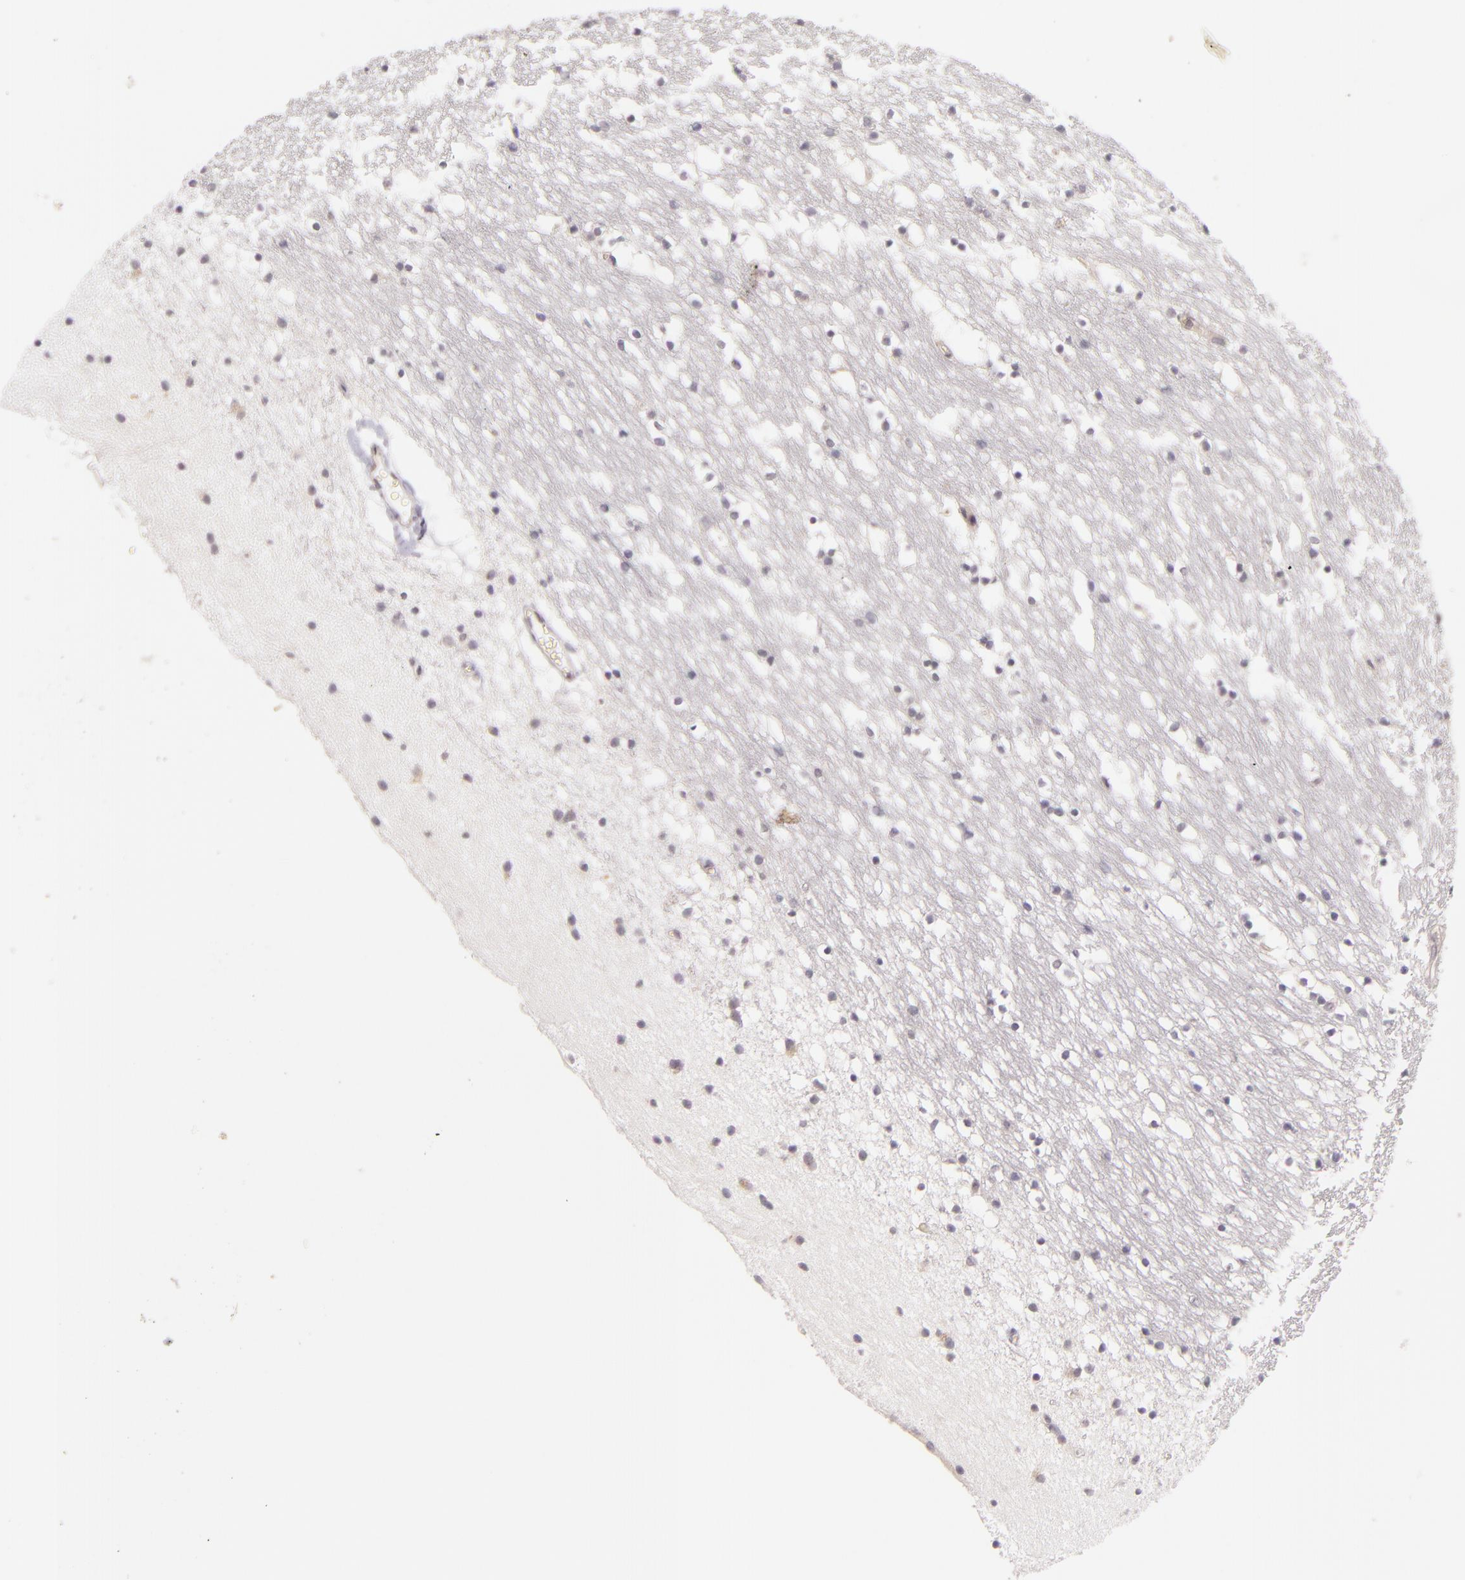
{"staining": {"intensity": "negative", "quantity": "none", "location": "none"}, "tissue": "caudate", "cell_type": "Glial cells", "image_type": "normal", "snomed": [{"axis": "morphology", "description": "Normal tissue, NOS"}, {"axis": "topography", "description": "Lateral ventricle wall"}], "caption": "An image of human caudate is negative for staining in glial cells. The staining is performed using DAB (3,3'-diaminobenzidine) brown chromogen with nuclei counter-stained in using hematoxylin.", "gene": "CASP8", "patient": {"sex": "male", "age": 45}}